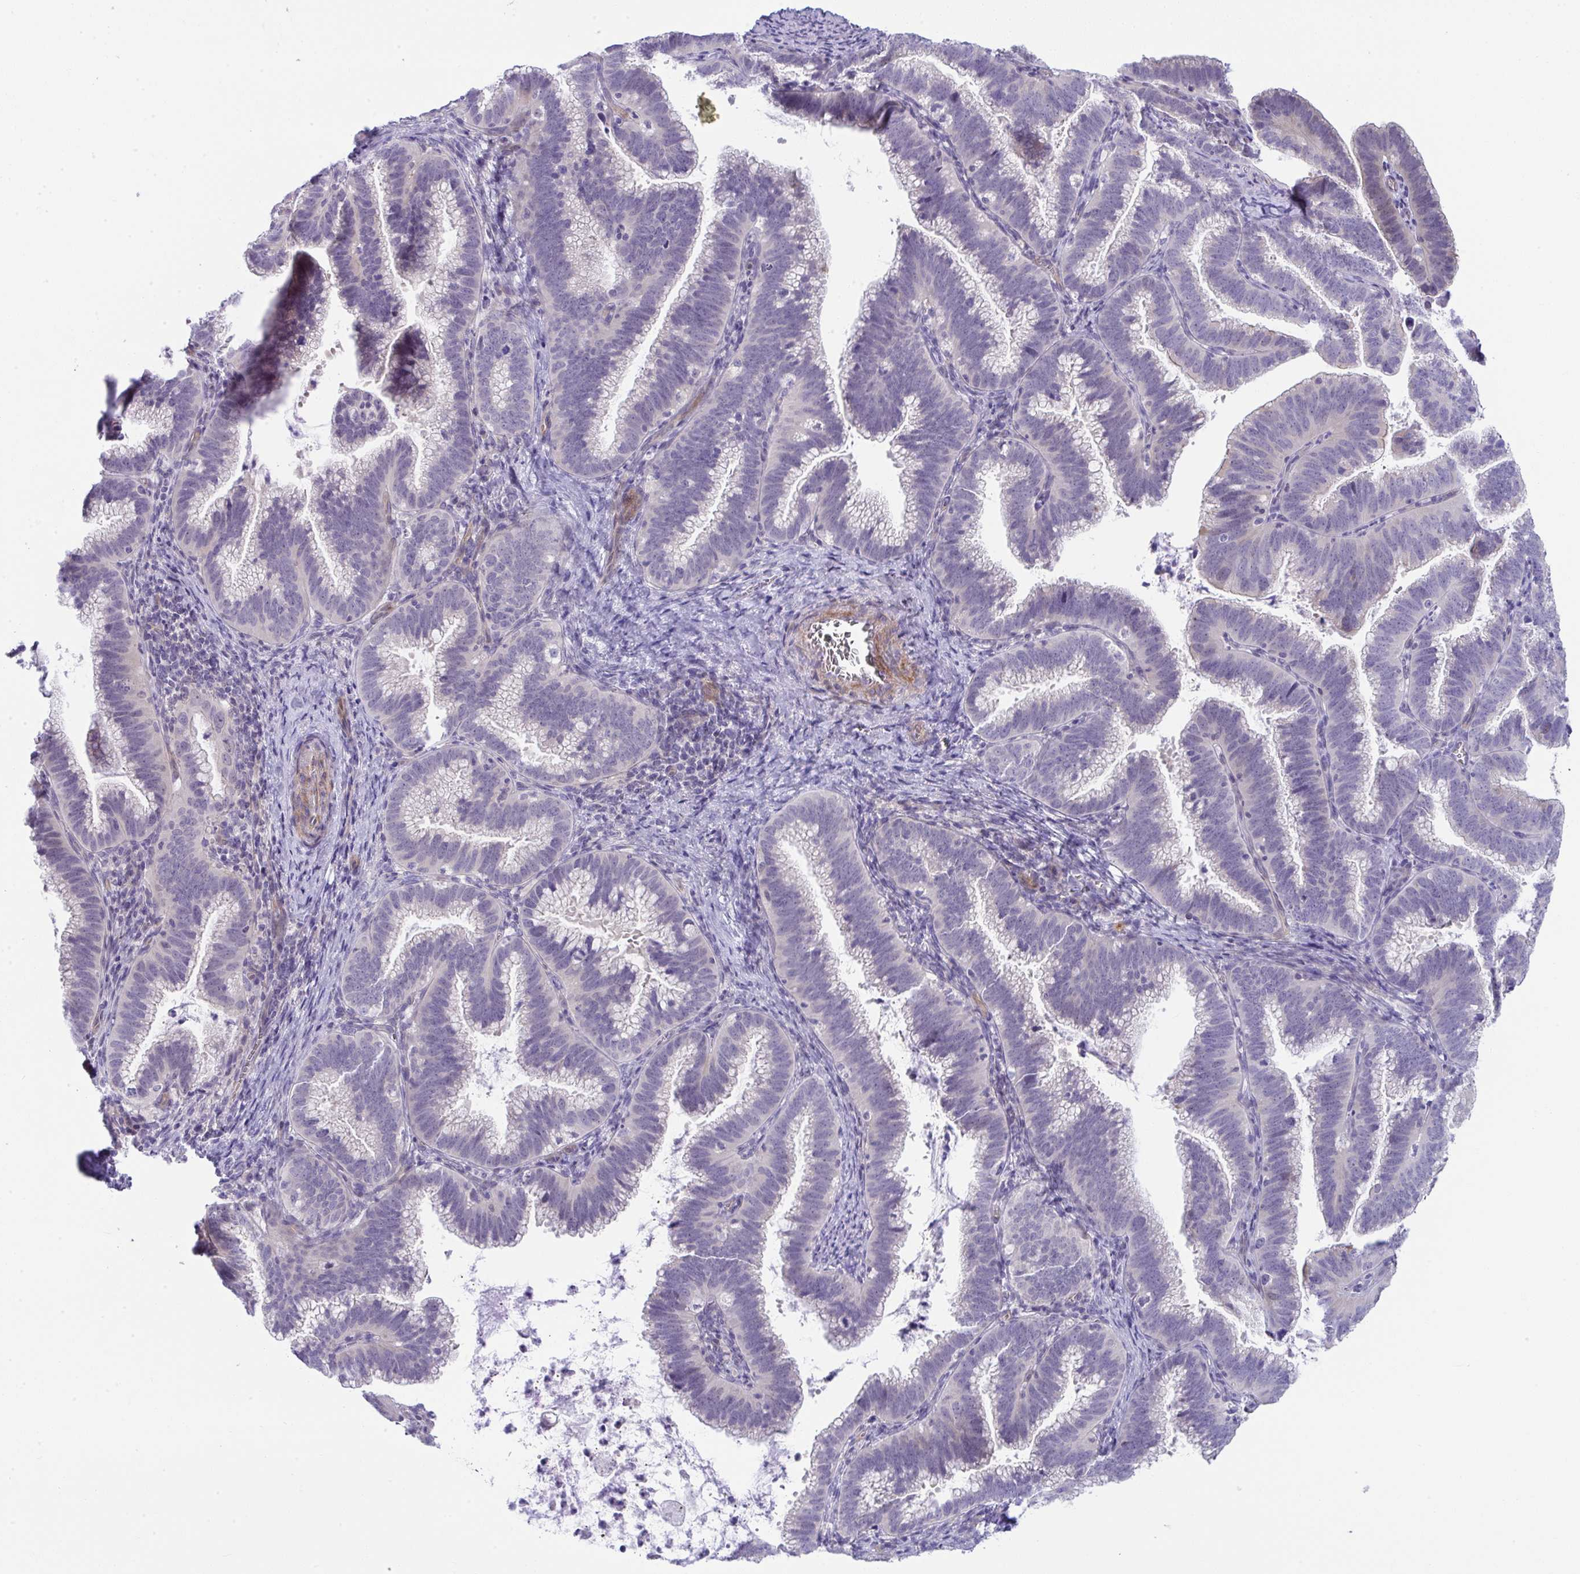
{"staining": {"intensity": "negative", "quantity": "none", "location": "none"}, "tissue": "cervical cancer", "cell_type": "Tumor cells", "image_type": "cancer", "snomed": [{"axis": "morphology", "description": "Adenocarcinoma, NOS"}, {"axis": "topography", "description": "Cervix"}], "caption": "Immunohistochemistry (IHC) micrograph of human cervical cancer stained for a protein (brown), which reveals no positivity in tumor cells.", "gene": "MYL12A", "patient": {"sex": "female", "age": 61}}